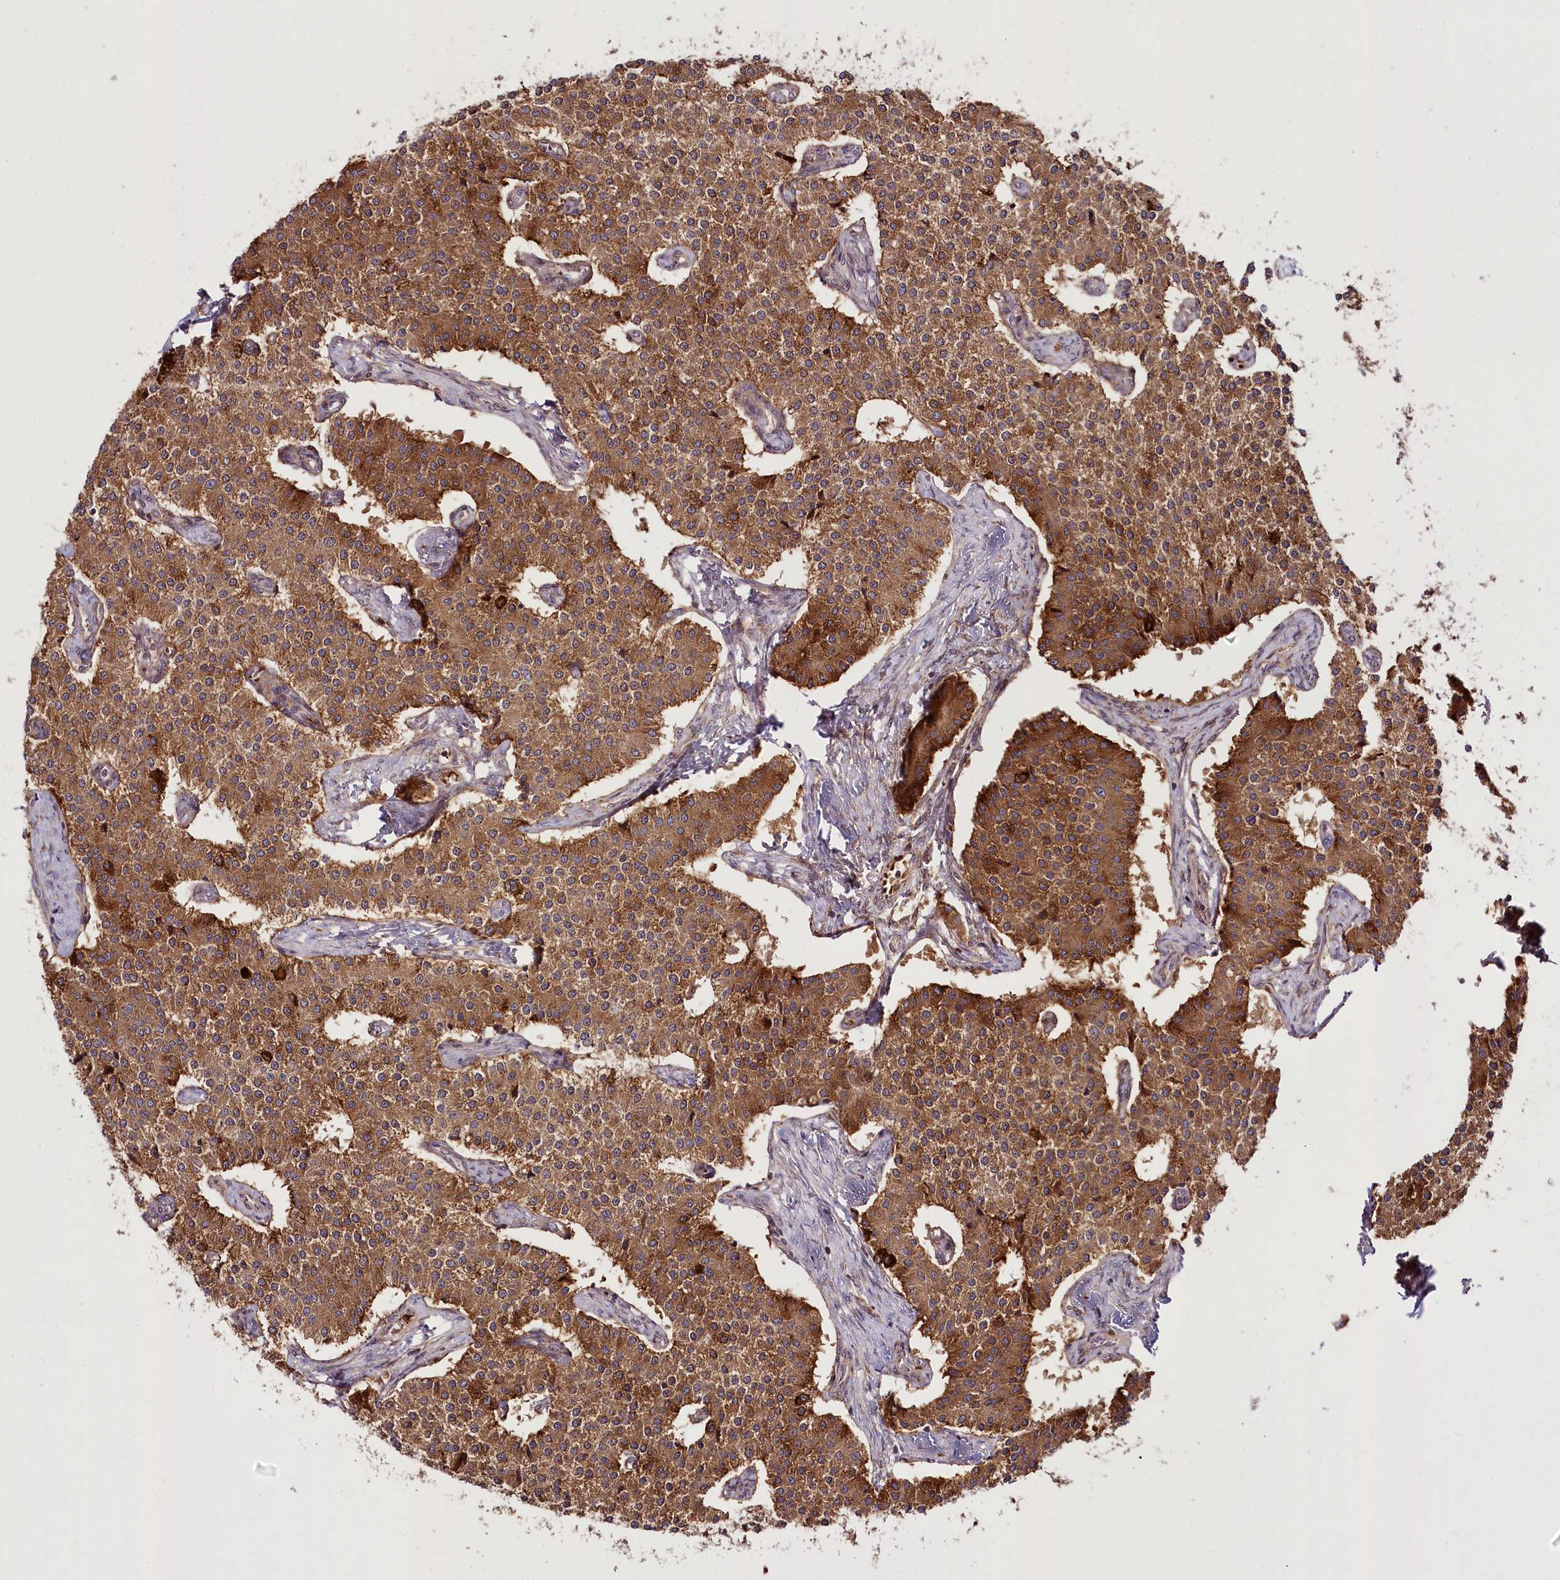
{"staining": {"intensity": "strong", "quantity": ">75%", "location": "cytoplasmic/membranous"}, "tissue": "carcinoid", "cell_type": "Tumor cells", "image_type": "cancer", "snomed": [{"axis": "morphology", "description": "Carcinoid, malignant, NOS"}, {"axis": "topography", "description": "Colon"}], "caption": "Tumor cells demonstrate high levels of strong cytoplasmic/membranous expression in approximately >75% of cells in human carcinoid (malignant). Using DAB (3,3'-diaminobenzidine) (brown) and hematoxylin (blue) stains, captured at high magnification using brightfield microscopy.", "gene": "RAB7A", "patient": {"sex": "female", "age": 52}}